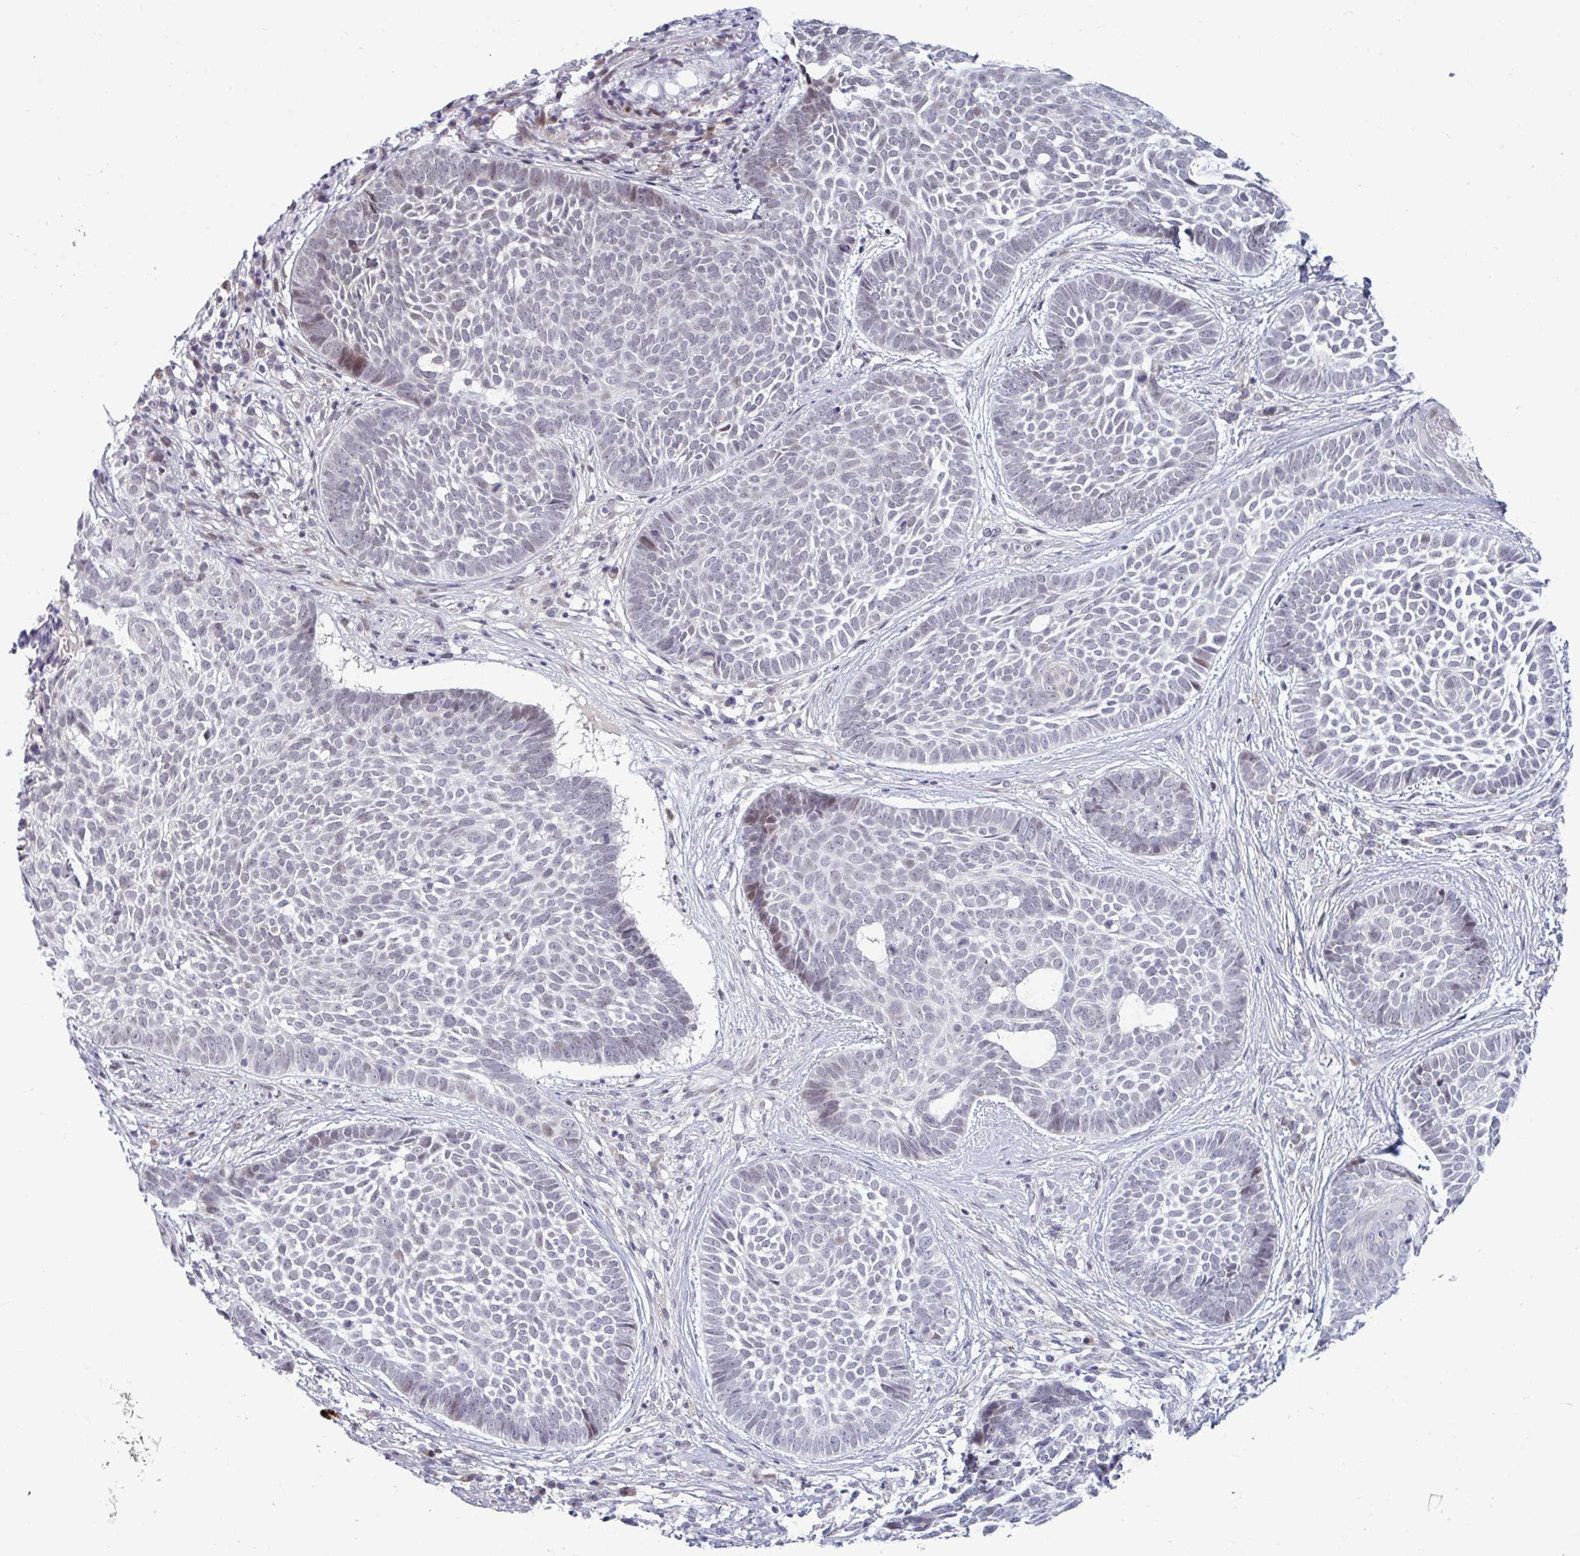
{"staining": {"intensity": "negative", "quantity": "none", "location": "none"}, "tissue": "skin cancer", "cell_type": "Tumor cells", "image_type": "cancer", "snomed": [{"axis": "morphology", "description": "Basal cell carcinoma"}, {"axis": "topography", "description": "Skin"}], "caption": "DAB immunohistochemical staining of skin basal cell carcinoma displays no significant positivity in tumor cells. (Brightfield microscopy of DAB (3,3'-diaminobenzidine) immunohistochemistry at high magnification).", "gene": "TCEAL8", "patient": {"sex": "female", "age": 89}}